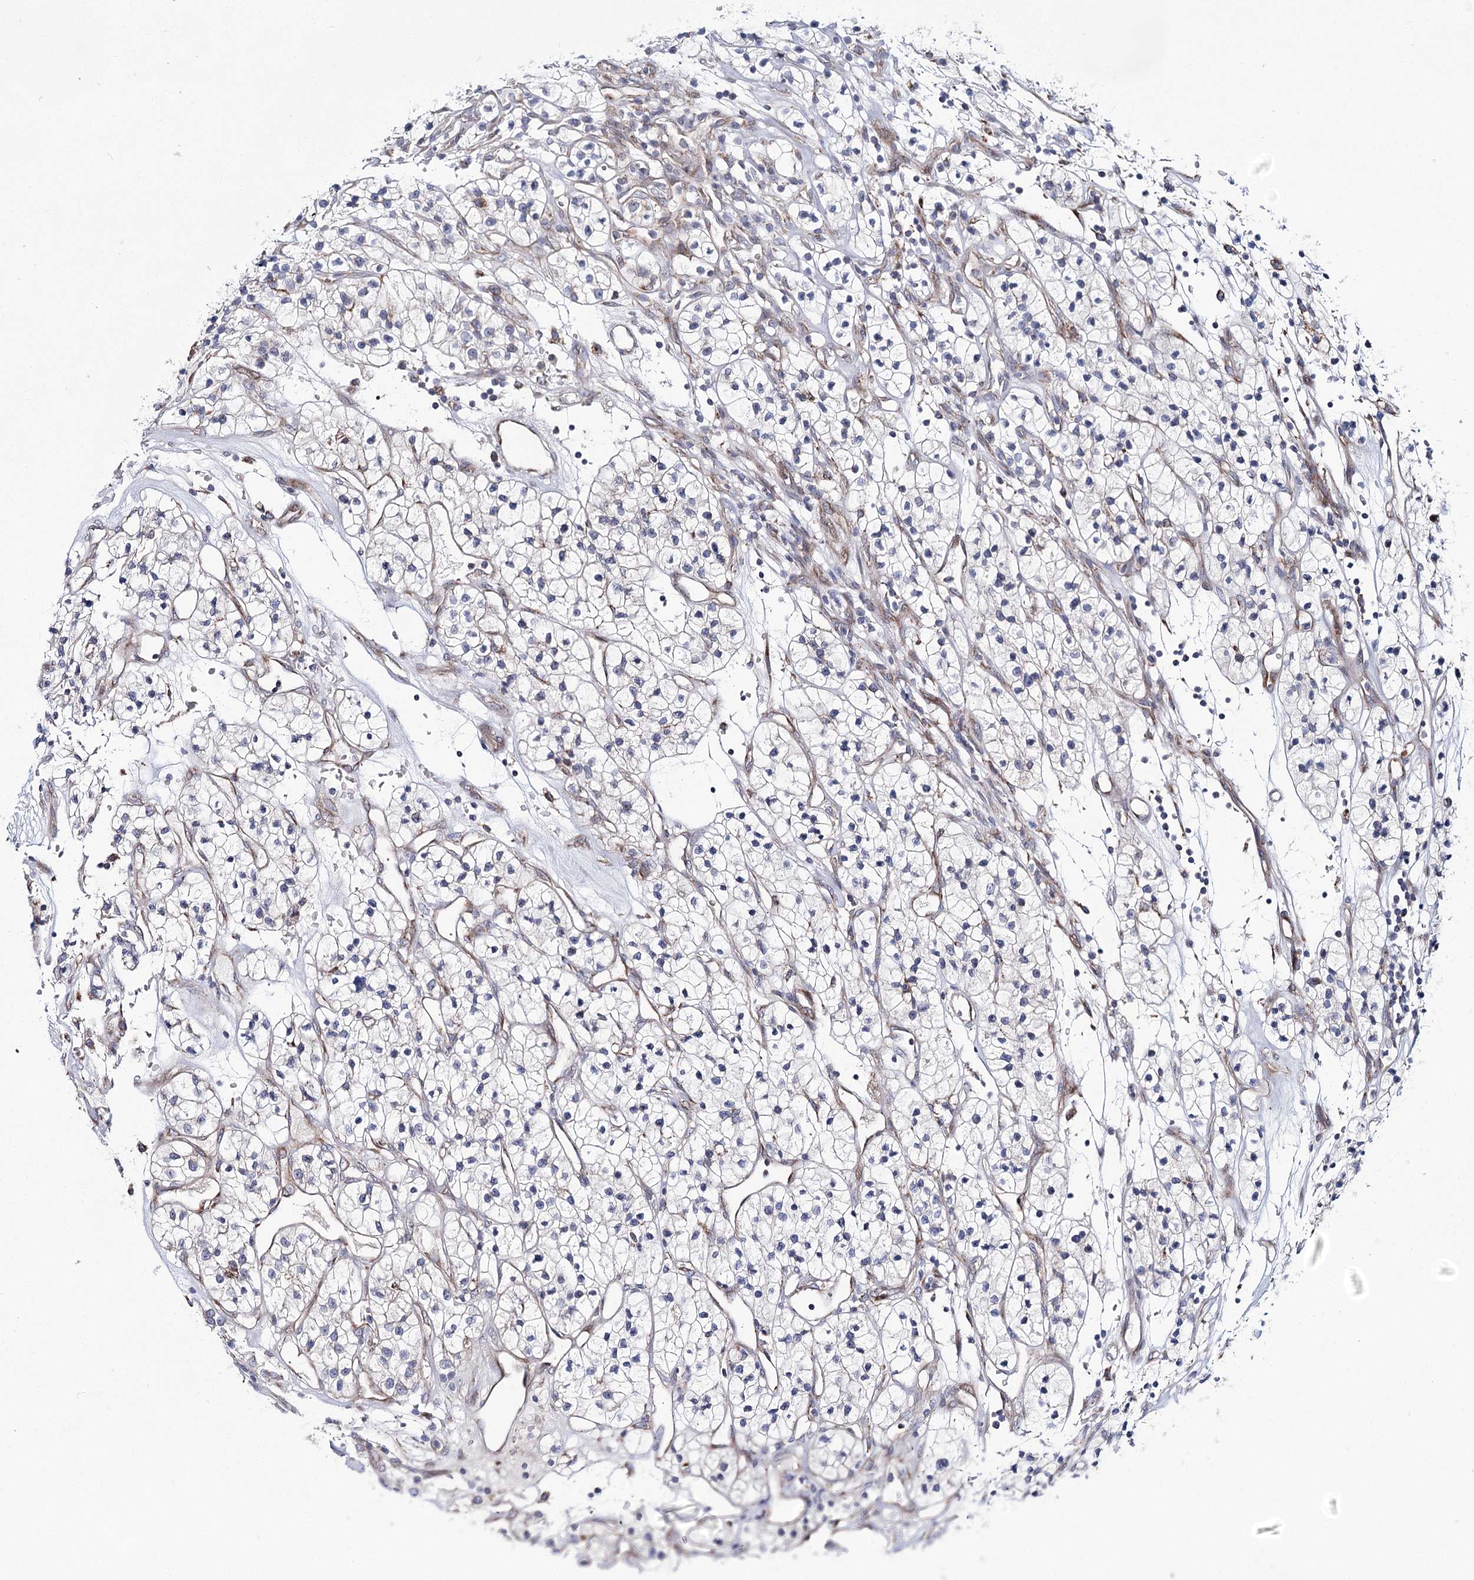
{"staining": {"intensity": "negative", "quantity": "none", "location": "none"}, "tissue": "renal cancer", "cell_type": "Tumor cells", "image_type": "cancer", "snomed": [{"axis": "morphology", "description": "Adenocarcinoma, NOS"}, {"axis": "topography", "description": "Kidney"}], "caption": "An IHC photomicrograph of renal cancer (adenocarcinoma) is shown. There is no staining in tumor cells of renal cancer (adenocarcinoma).", "gene": "CPLANE1", "patient": {"sex": "female", "age": 57}}